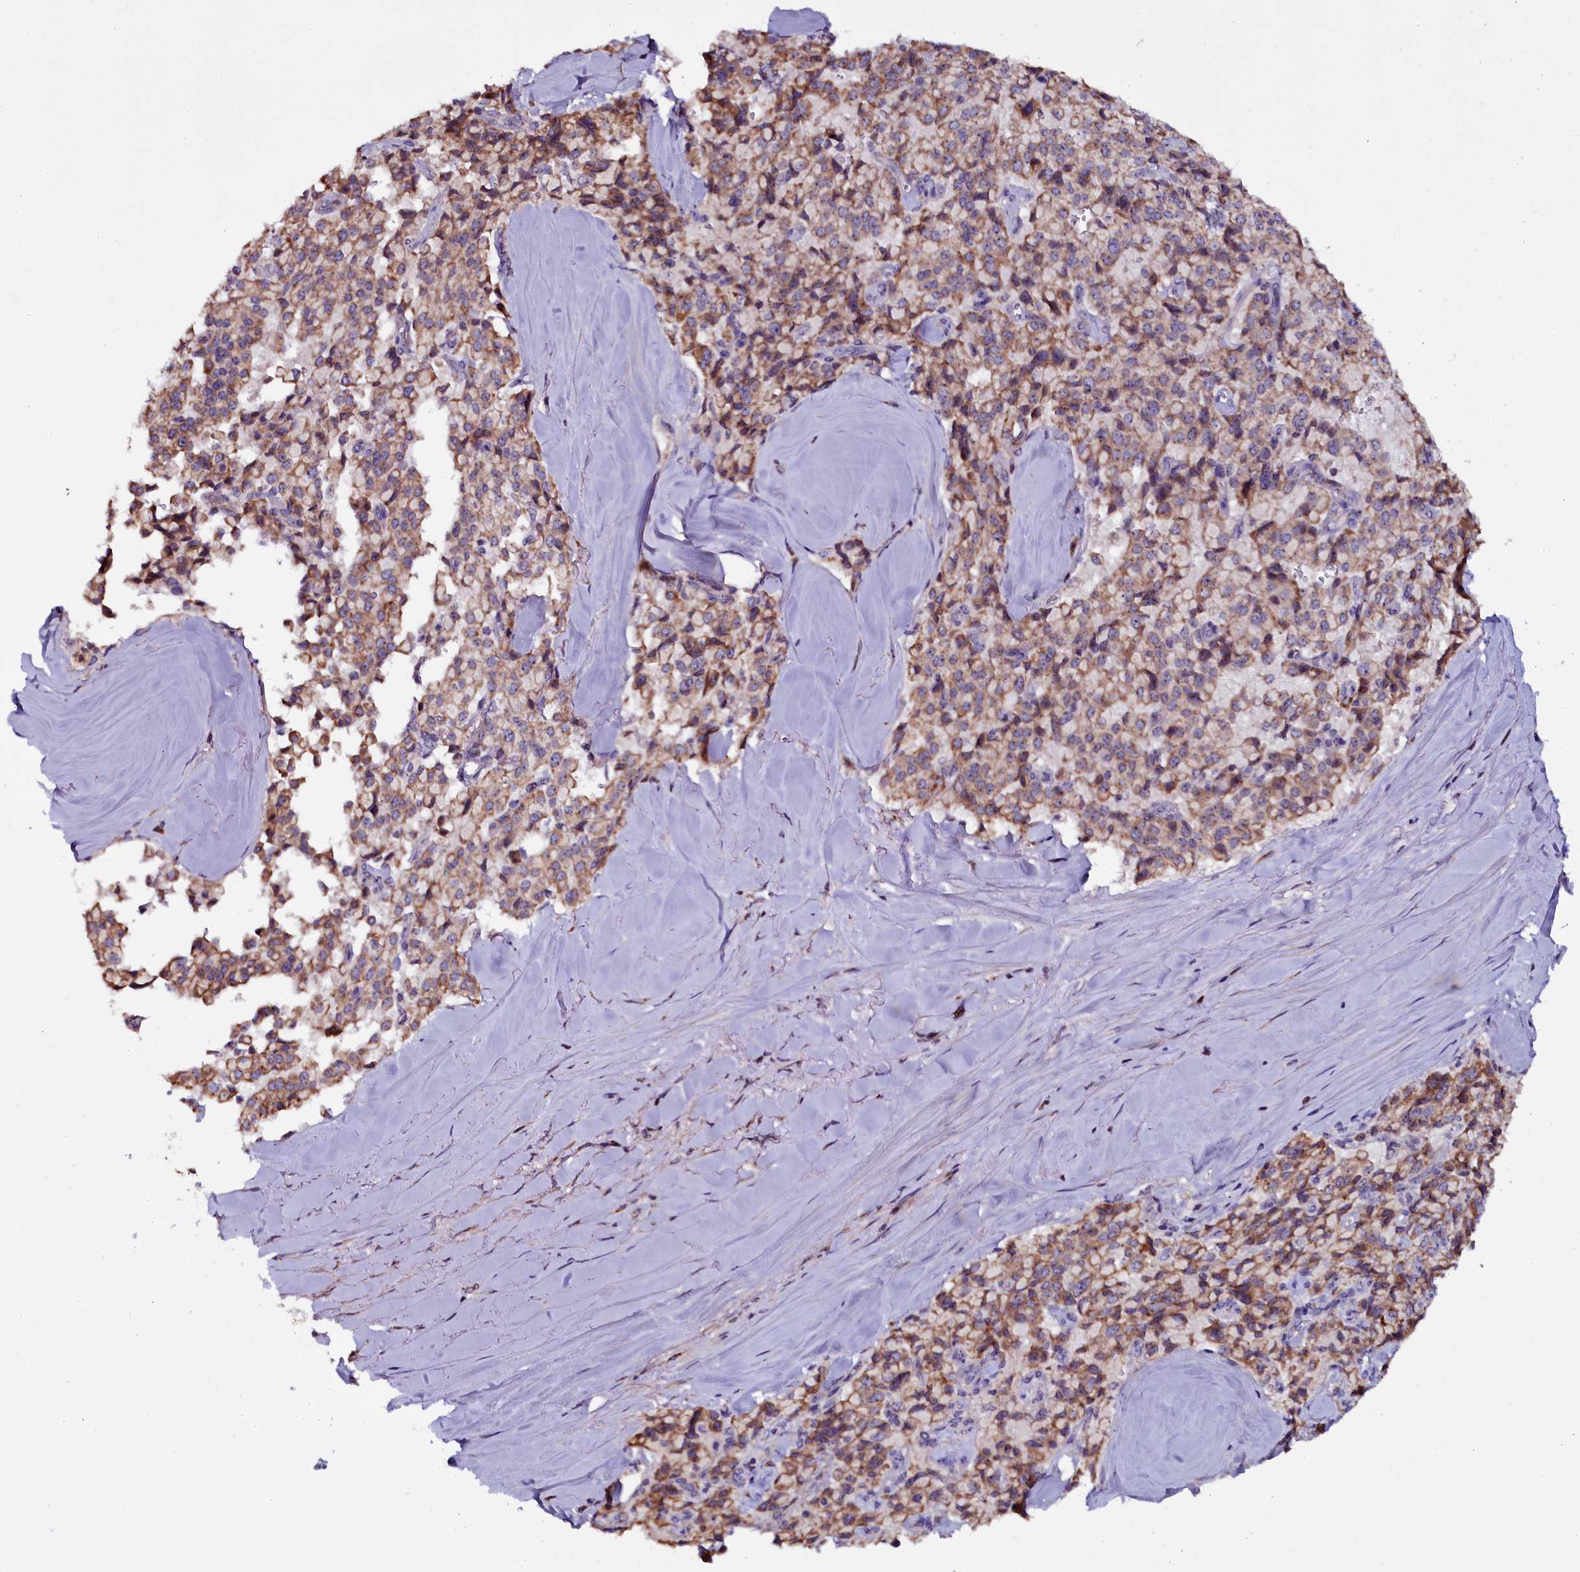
{"staining": {"intensity": "moderate", "quantity": ">75%", "location": "cytoplasmic/membranous"}, "tissue": "pancreatic cancer", "cell_type": "Tumor cells", "image_type": "cancer", "snomed": [{"axis": "morphology", "description": "Adenocarcinoma, NOS"}, {"axis": "topography", "description": "Pancreas"}], "caption": "Adenocarcinoma (pancreatic) stained for a protein reveals moderate cytoplasmic/membranous positivity in tumor cells.", "gene": "NAA80", "patient": {"sex": "male", "age": 65}}